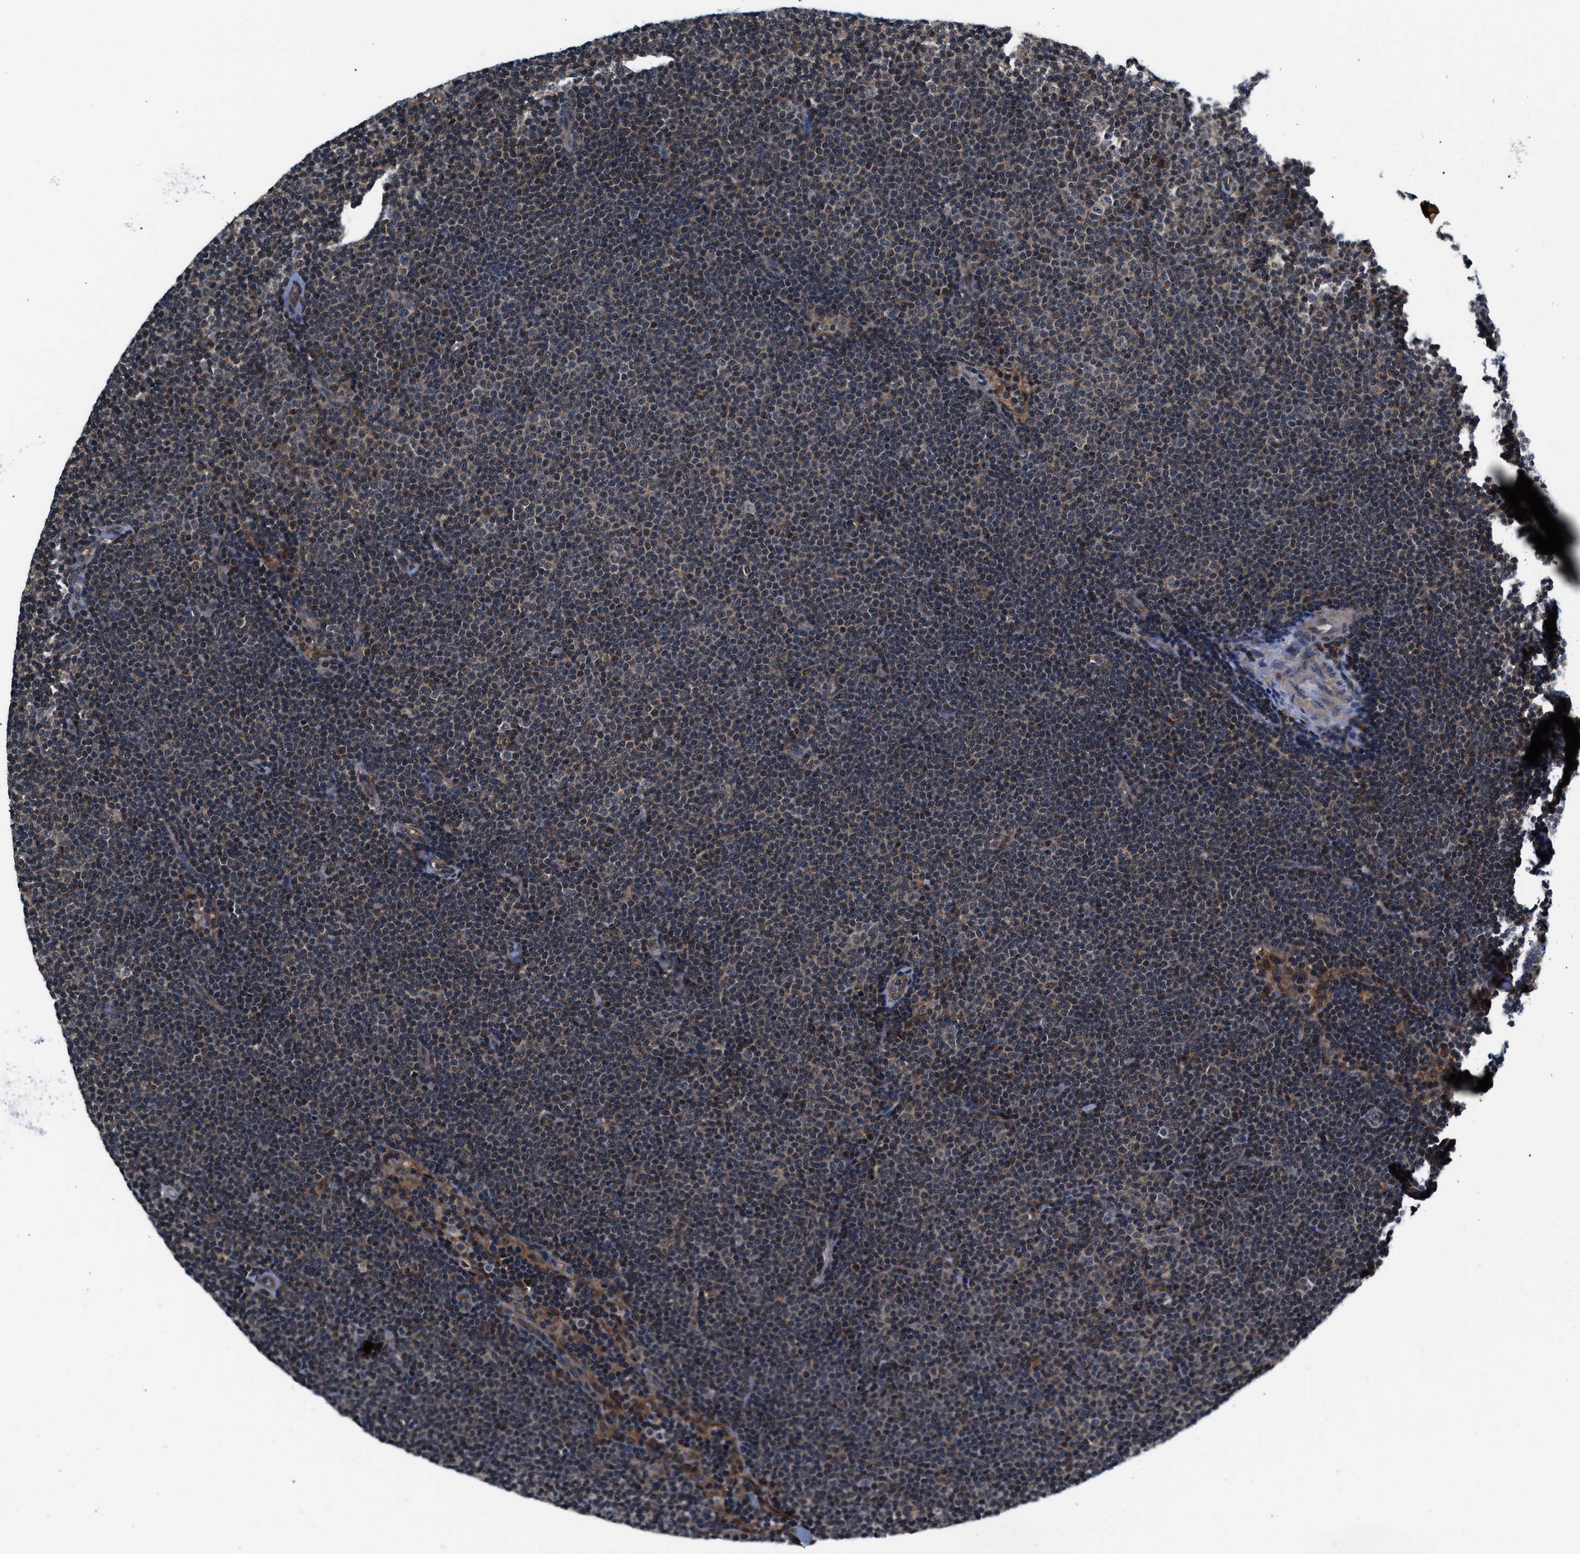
{"staining": {"intensity": "weak", "quantity": "<25%", "location": "cytoplasmic/membranous"}, "tissue": "lymphoma", "cell_type": "Tumor cells", "image_type": "cancer", "snomed": [{"axis": "morphology", "description": "Malignant lymphoma, non-Hodgkin's type, Low grade"}, {"axis": "topography", "description": "Lymph node"}], "caption": "Protein analysis of lymphoma reveals no significant expression in tumor cells.", "gene": "PRPSAP2", "patient": {"sex": "female", "age": 53}}